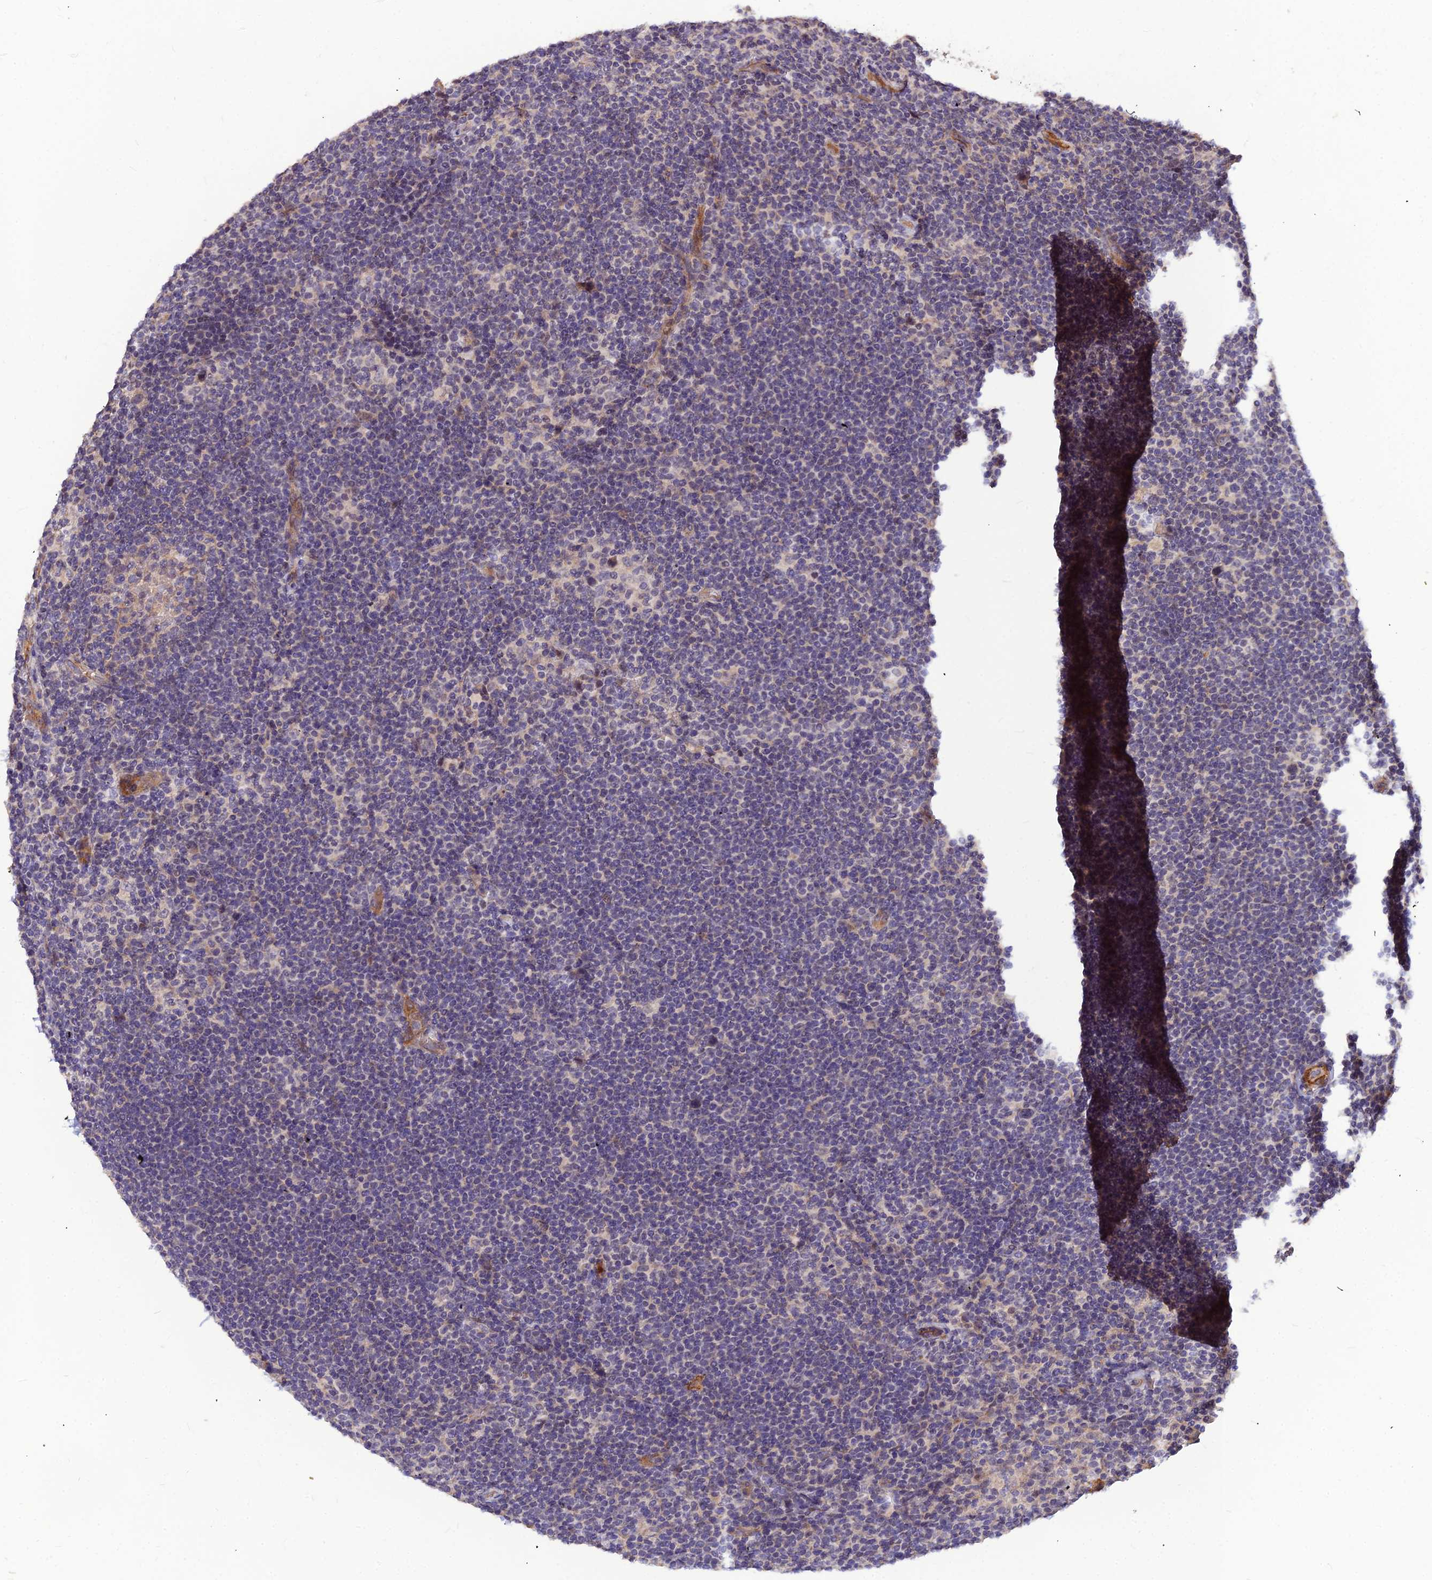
{"staining": {"intensity": "negative", "quantity": "none", "location": "none"}, "tissue": "lymphoma", "cell_type": "Tumor cells", "image_type": "cancer", "snomed": [{"axis": "morphology", "description": "Hodgkin's disease, NOS"}, {"axis": "topography", "description": "Lymph node"}], "caption": "Human lymphoma stained for a protein using IHC reveals no staining in tumor cells.", "gene": "LEKR1", "patient": {"sex": "female", "age": 57}}